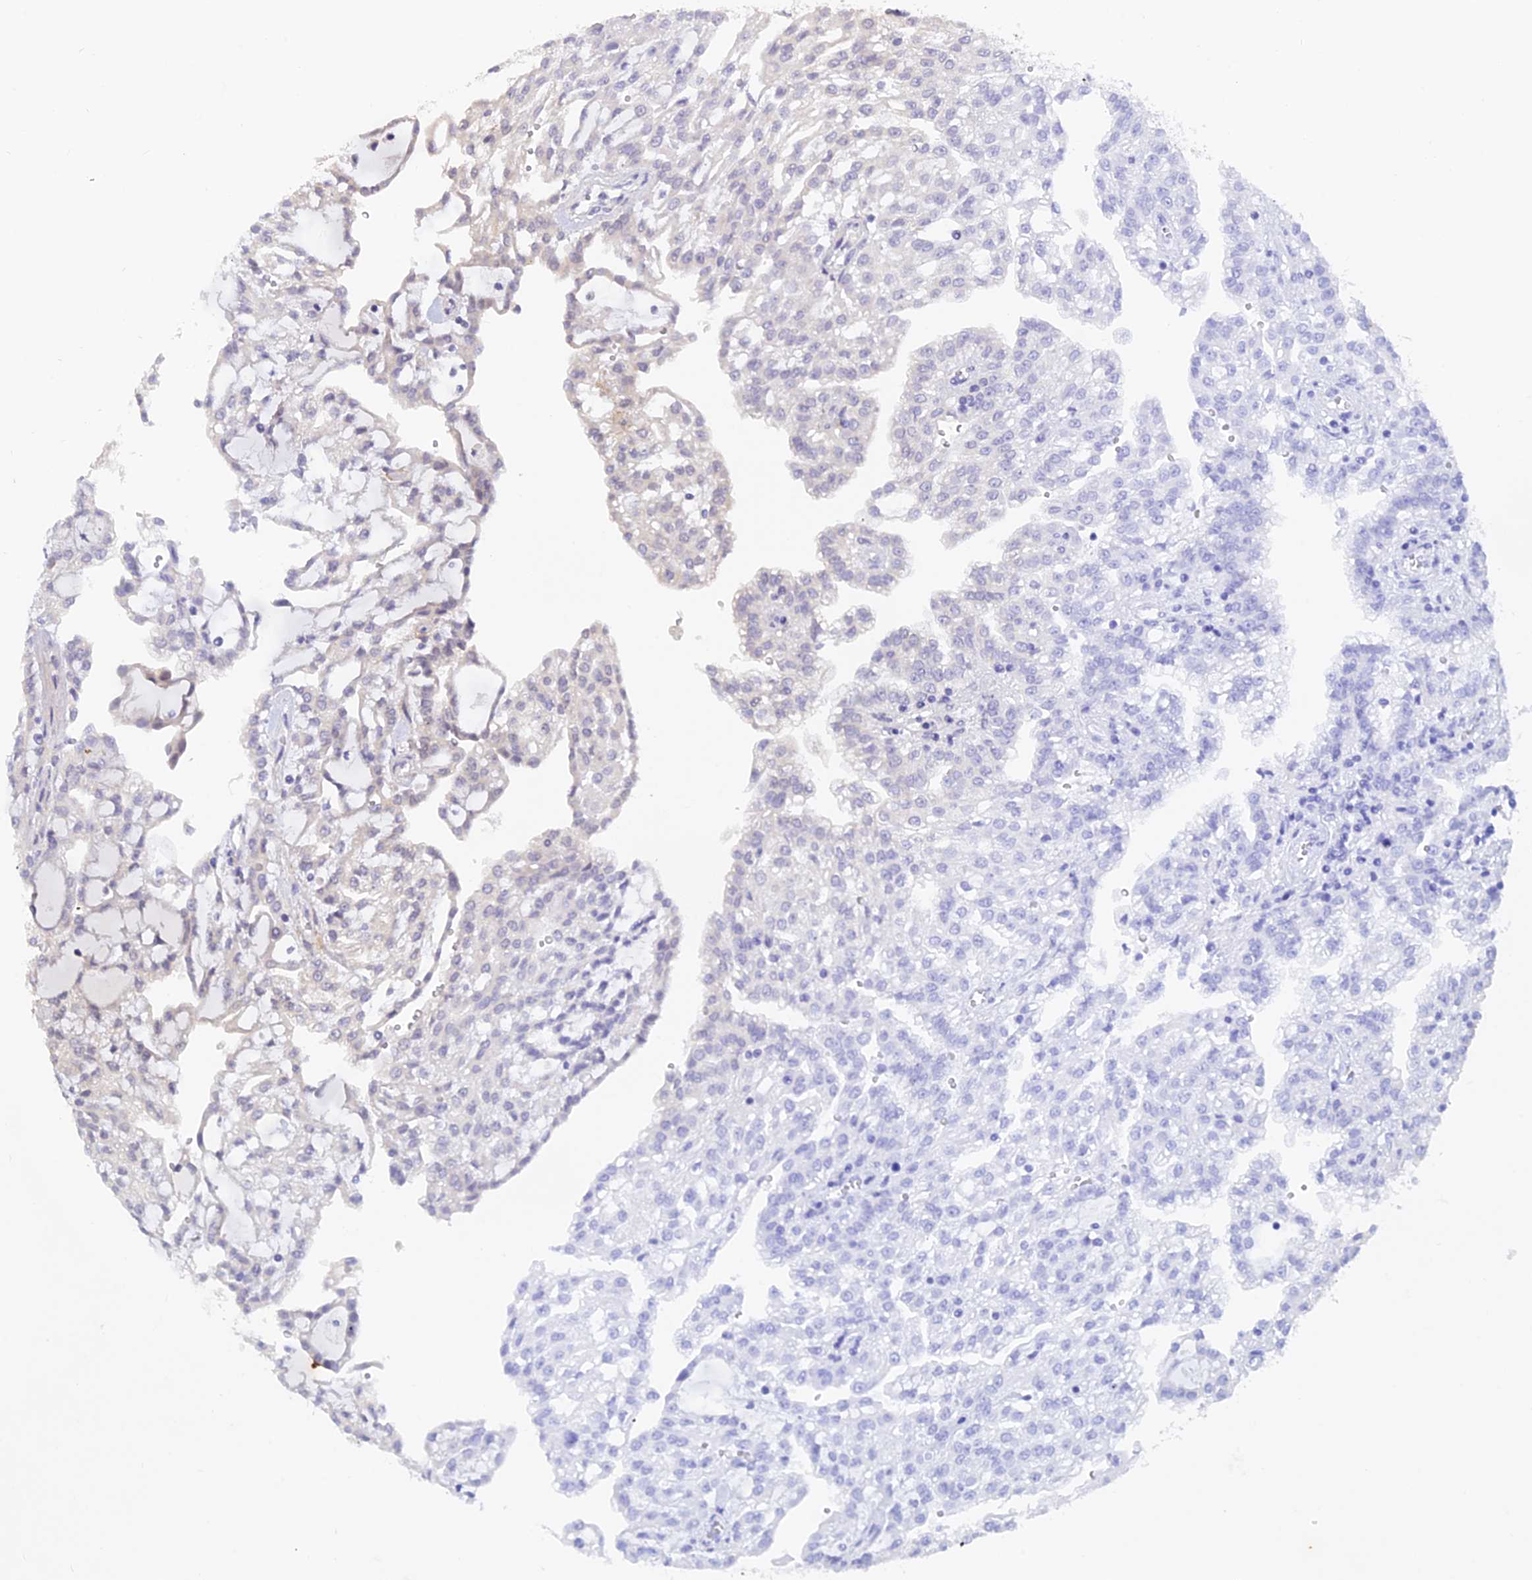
{"staining": {"intensity": "negative", "quantity": "none", "location": "none"}, "tissue": "renal cancer", "cell_type": "Tumor cells", "image_type": "cancer", "snomed": [{"axis": "morphology", "description": "Adenocarcinoma, NOS"}, {"axis": "topography", "description": "Kidney"}], "caption": "IHC histopathology image of neoplastic tissue: renal cancer stained with DAB (3,3'-diaminobenzidine) demonstrates no significant protein positivity in tumor cells.", "gene": "PAGR1", "patient": {"sex": "male", "age": 63}}